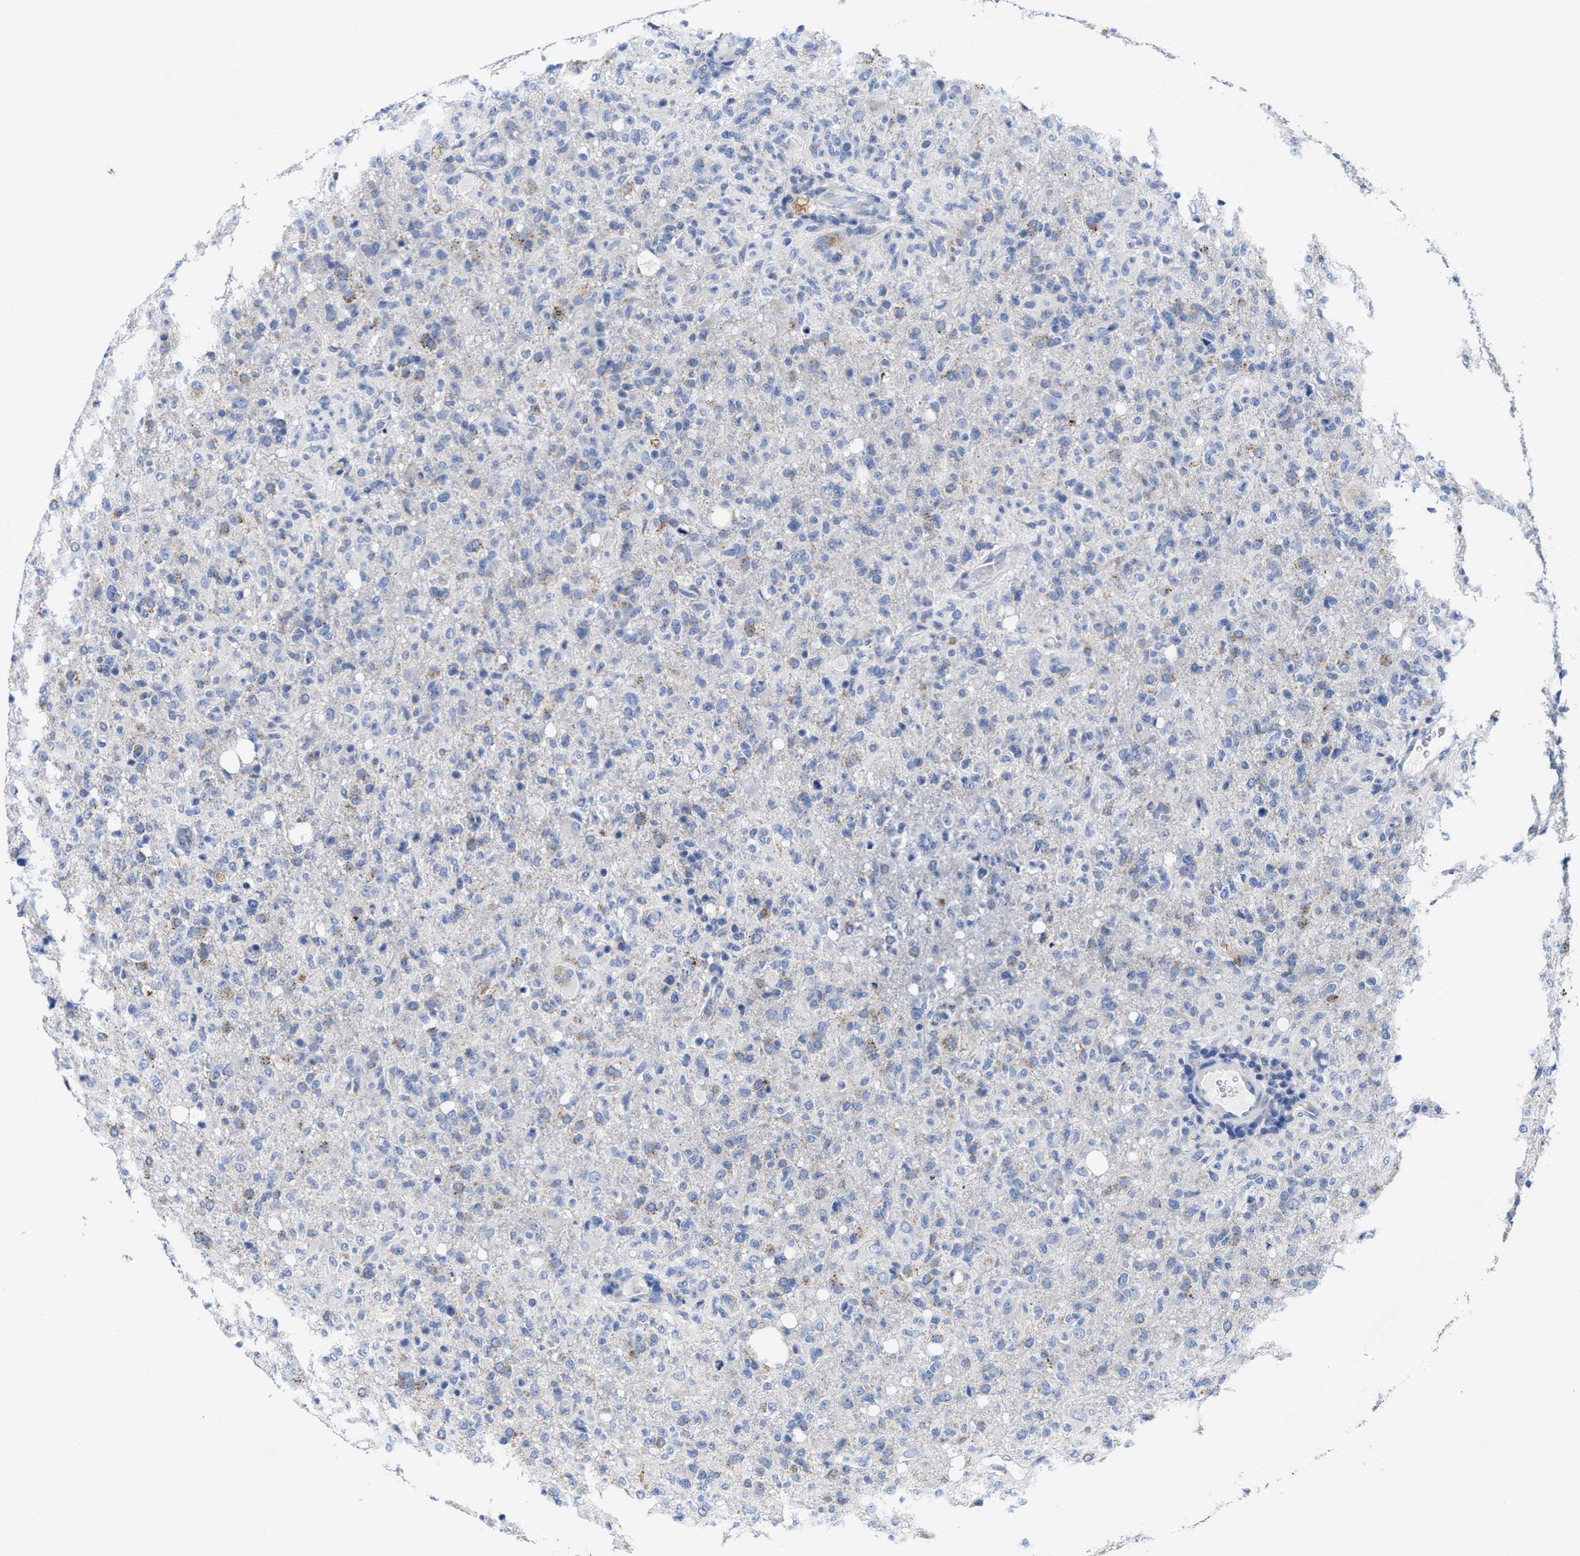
{"staining": {"intensity": "weak", "quantity": "<25%", "location": "cytoplasmic/membranous"}, "tissue": "glioma", "cell_type": "Tumor cells", "image_type": "cancer", "snomed": [{"axis": "morphology", "description": "Glioma, malignant, High grade"}, {"axis": "topography", "description": "Brain"}], "caption": "This is an immunohistochemistry histopathology image of glioma. There is no positivity in tumor cells.", "gene": "TBRG4", "patient": {"sex": "female", "age": 57}}